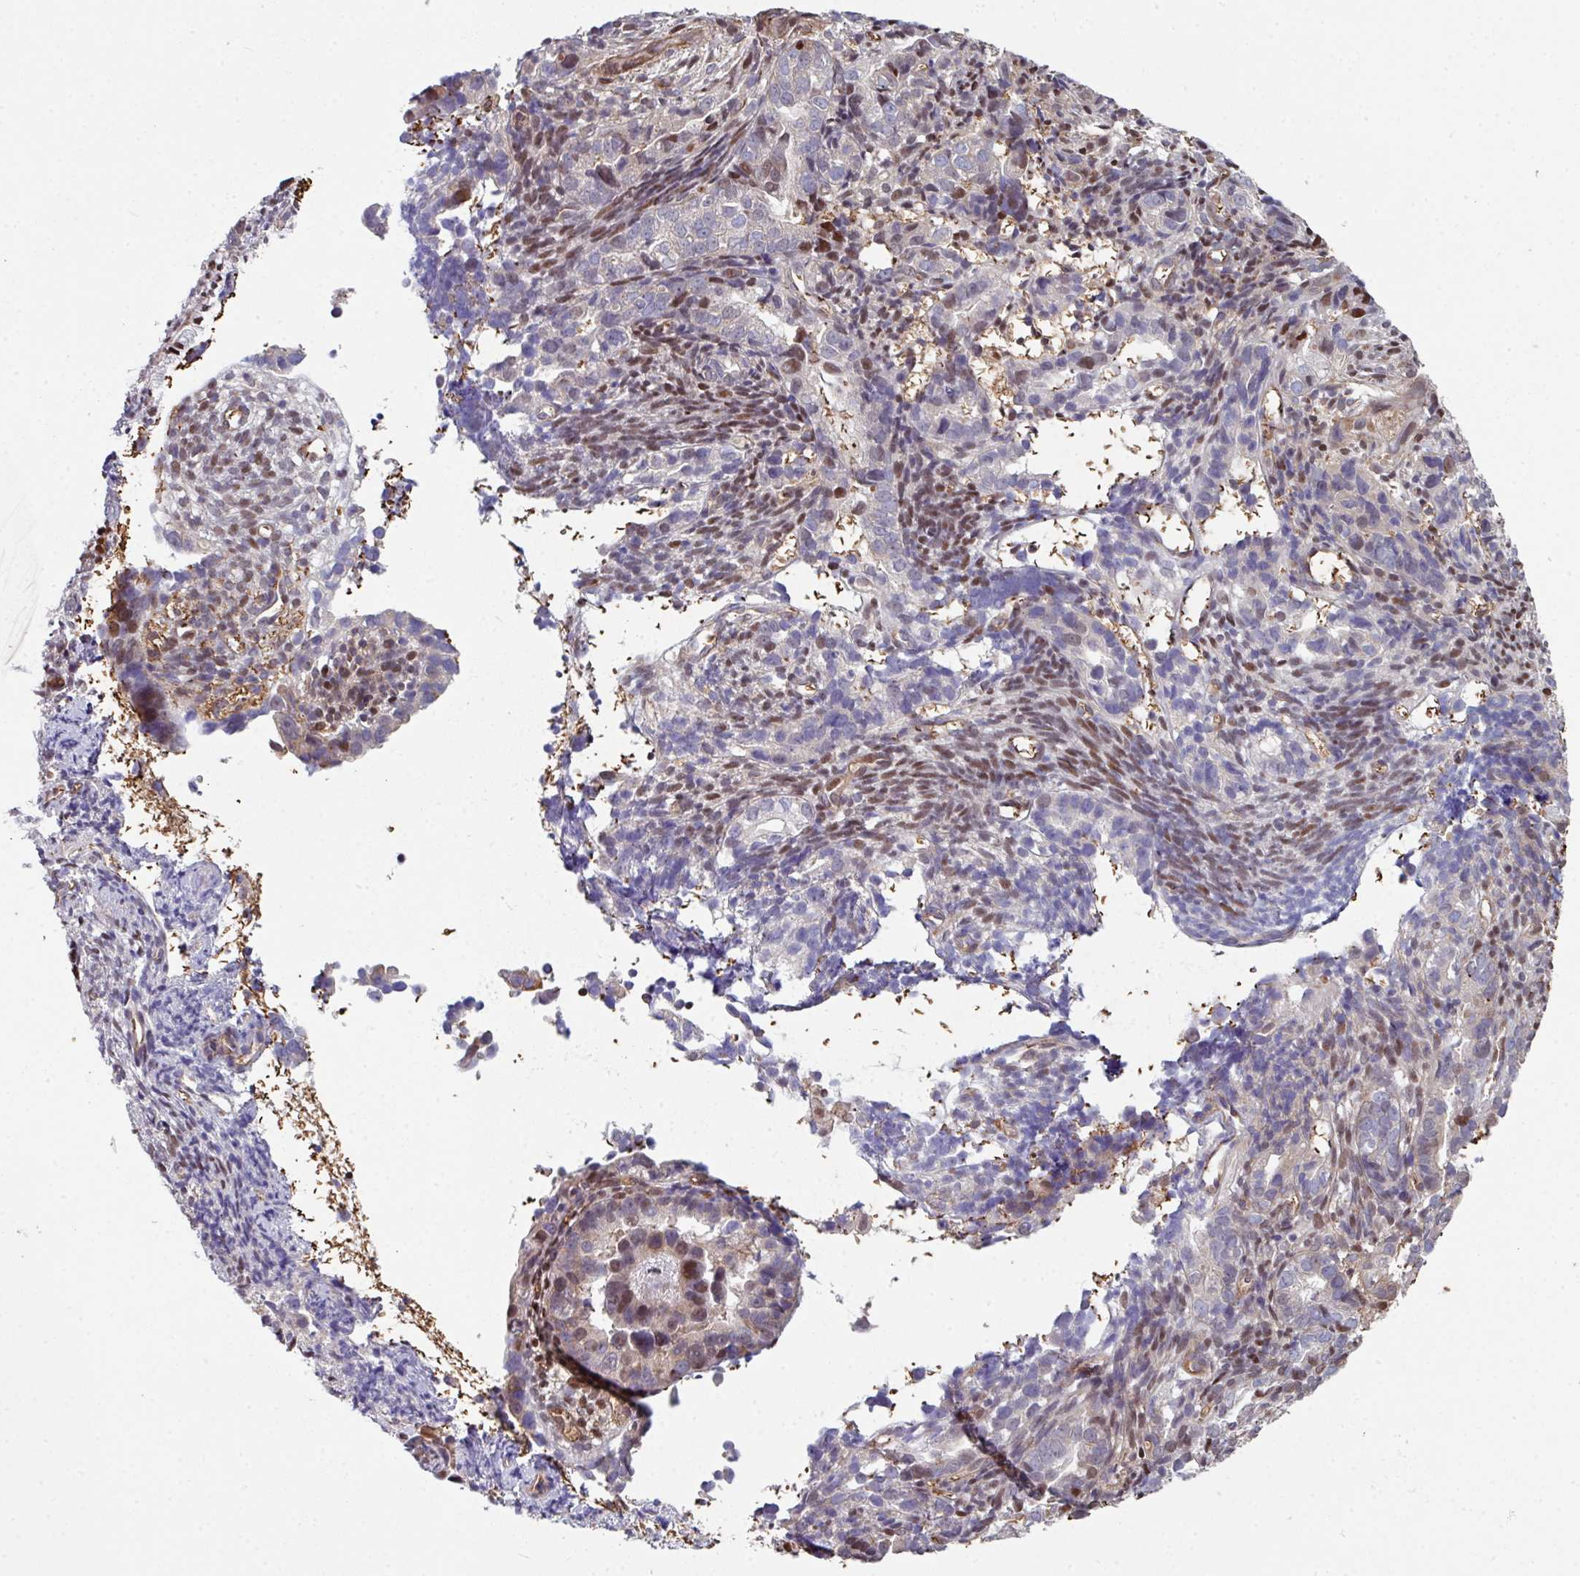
{"staining": {"intensity": "moderate", "quantity": "<25%", "location": "nuclear"}, "tissue": "endometrial cancer", "cell_type": "Tumor cells", "image_type": "cancer", "snomed": [{"axis": "morphology", "description": "Adenocarcinoma, NOS"}, {"axis": "topography", "description": "Endometrium"}], "caption": "About <25% of tumor cells in human endometrial cancer exhibit moderate nuclear protein expression as visualized by brown immunohistochemical staining.", "gene": "ANO9", "patient": {"sex": "female", "age": 57}}